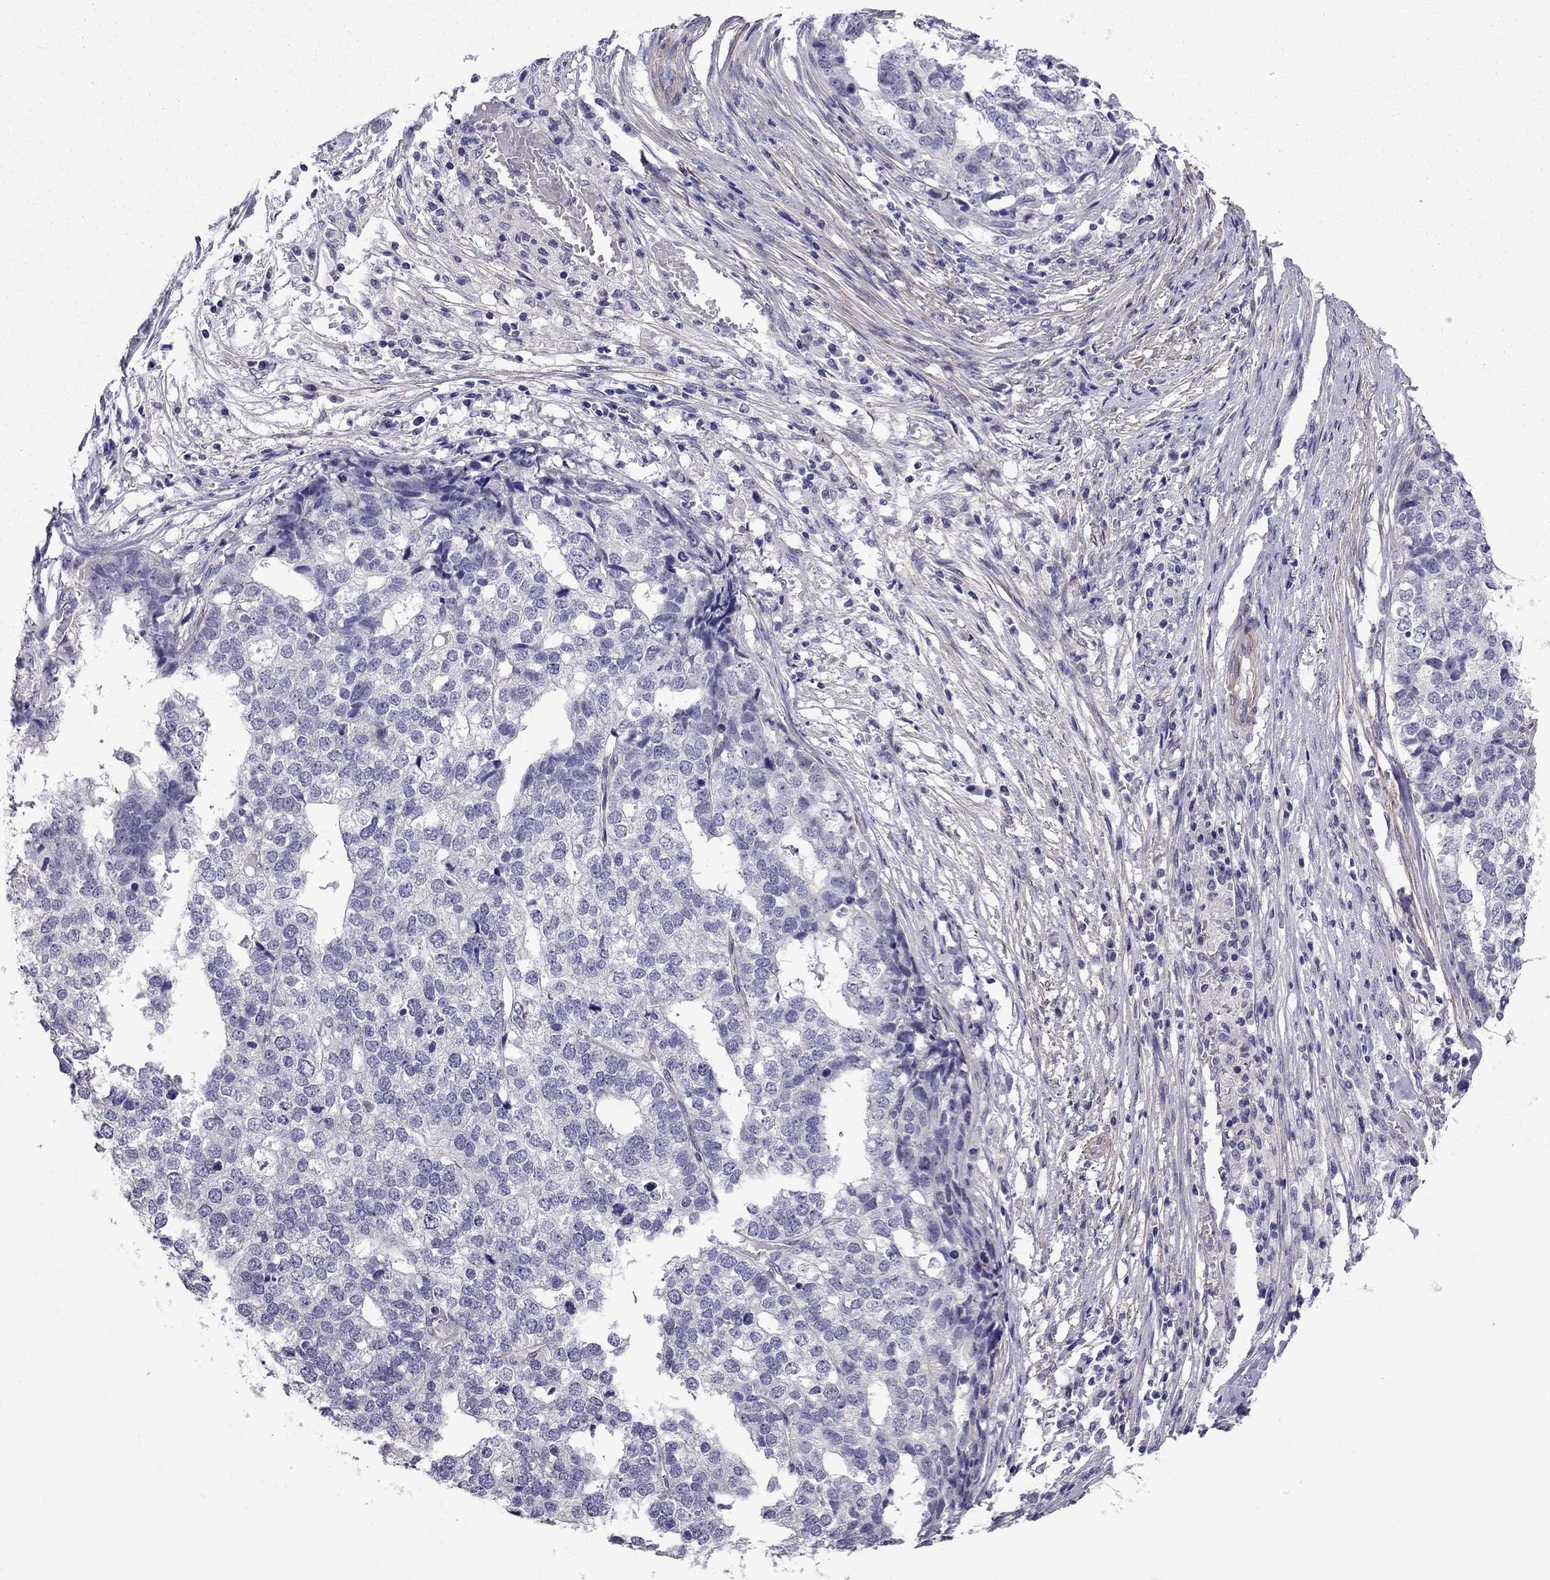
{"staining": {"intensity": "negative", "quantity": "none", "location": "none"}, "tissue": "stomach cancer", "cell_type": "Tumor cells", "image_type": "cancer", "snomed": [{"axis": "morphology", "description": "Adenocarcinoma, NOS"}, {"axis": "topography", "description": "Stomach"}], "caption": "The immunohistochemistry (IHC) micrograph has no significant positivity in tumor cells of adenocarcinoma (stomach) tissue. Brightfield microscopy of immunohistochemistry stained with DAB (brown) and hematoxylin (blue), captured at high magnification.", "gene": "CHRNA5", "patient": {"sex": "male", "age": 69}}